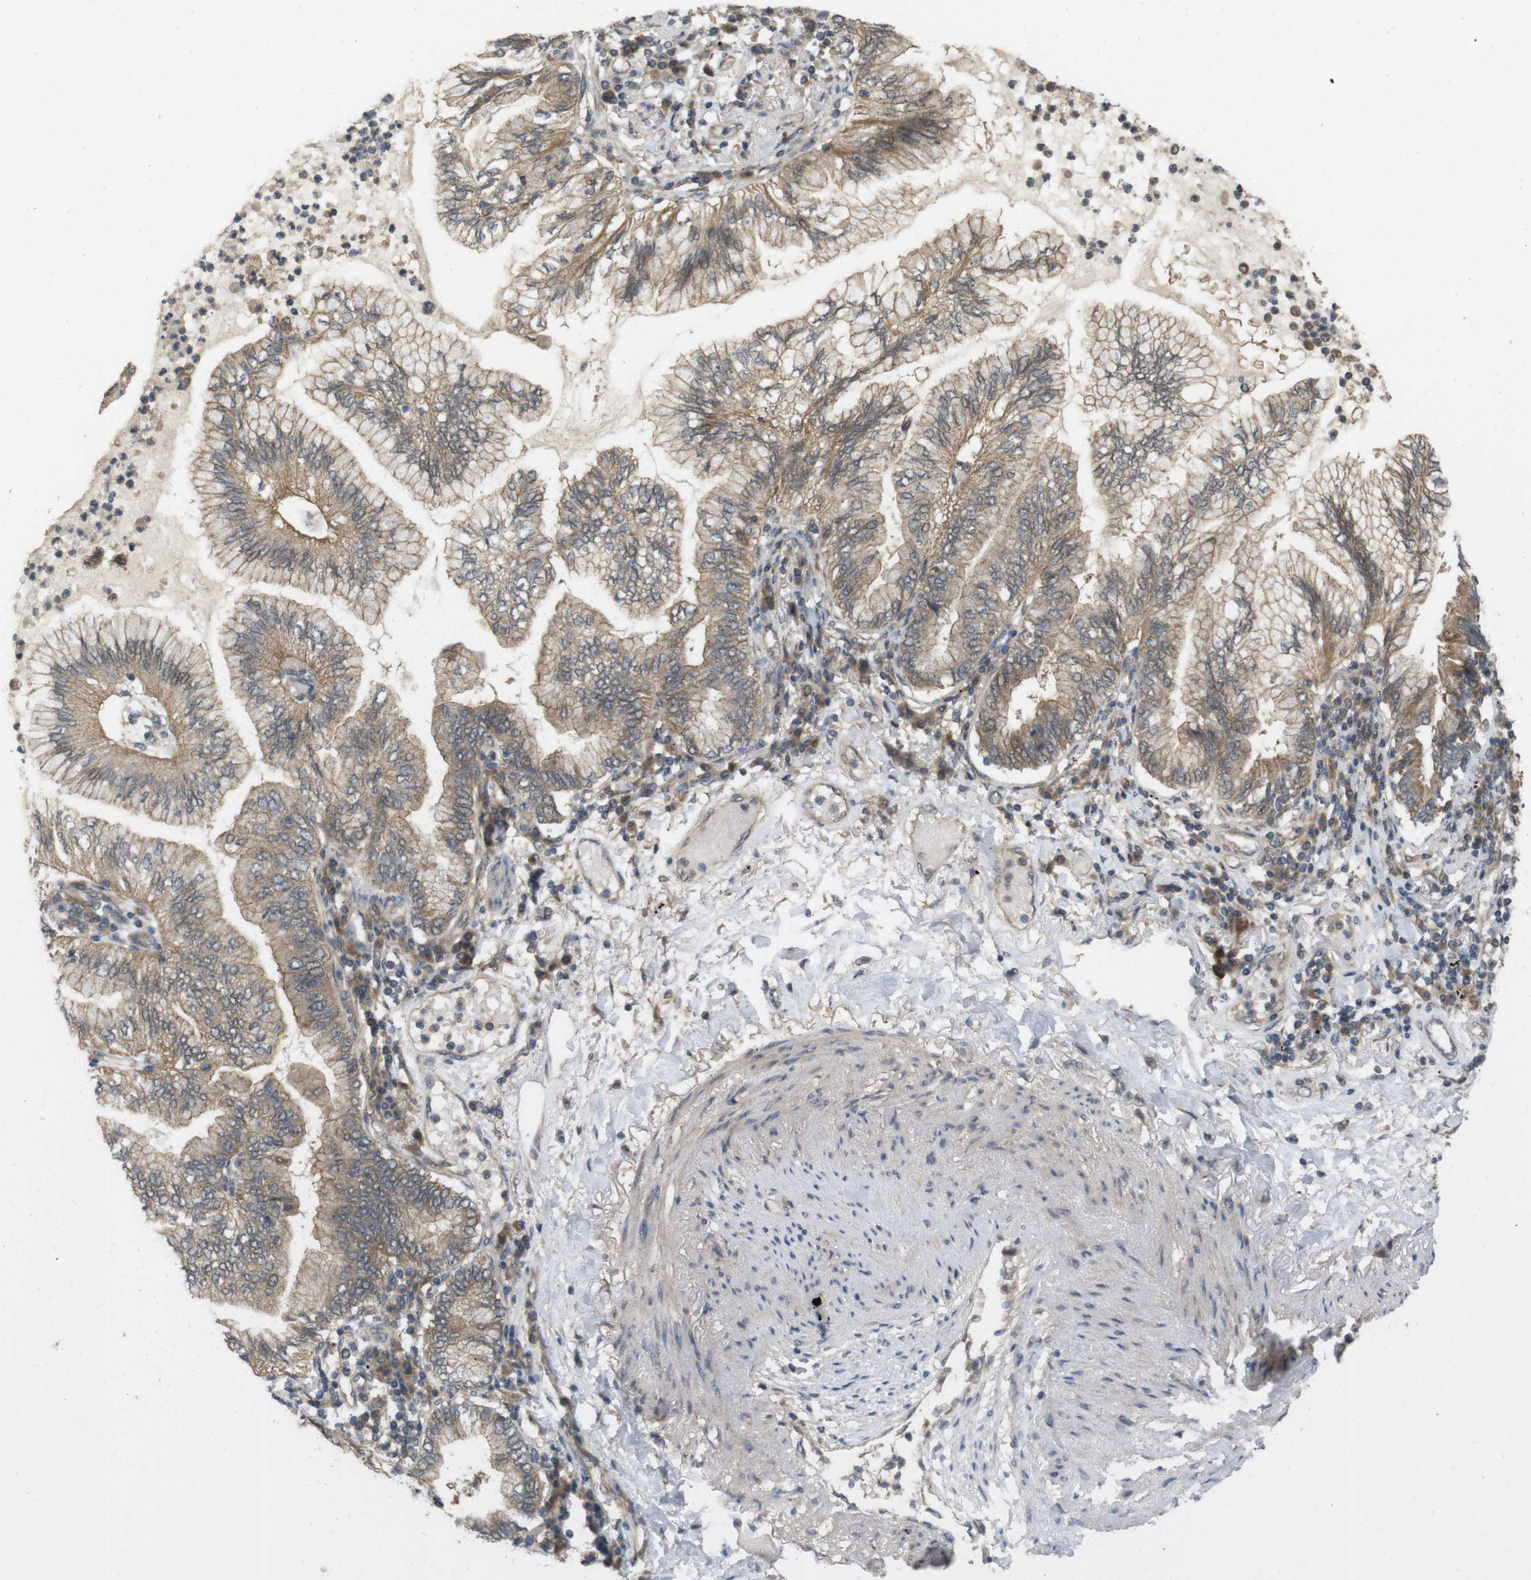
{"staining": {"intensity": "moderate", "quantity": ">75%", "location": "cytoplasmic/membranous"}, "tissue": "lung cancer", "cell_type": "Tumor cells", "image_type": "cancer", "snomed": [{"axis": "morphology", "description": "Normal tissue, NOS"}, {"axis": "morphology", "description": "Adenocarcinoma, NOS"}, {"axis": "topography", "description": "Bronchus"}, {"axis": "topography", "description": "Lung"}], "caption": "A brown stain highlights moderate cytoplasmic/membranous staining of a protein in human lung cancer (adenocarcinoma) tumor cells.", "gene": "RNF130", "patient": {"sex": "female", "age": 70}}